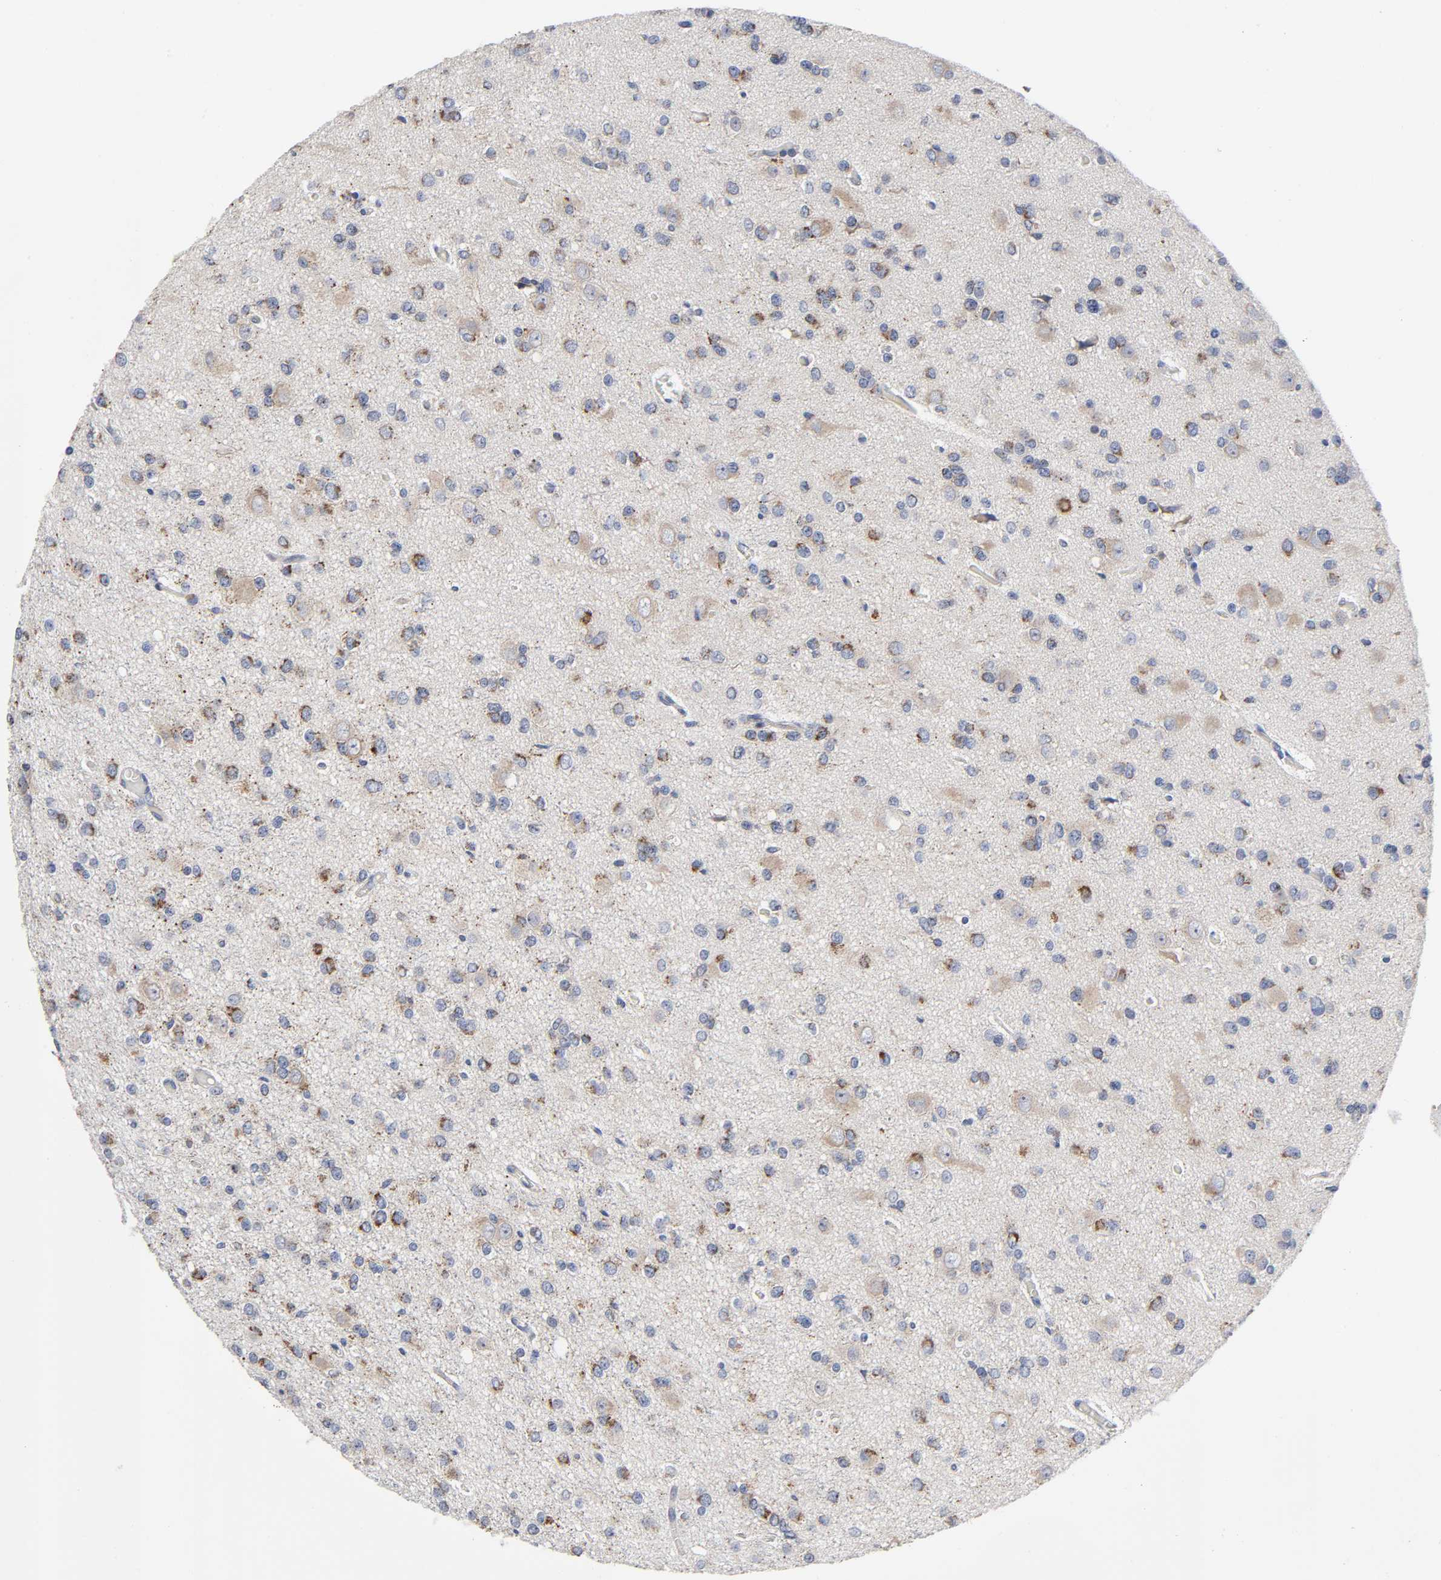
{"staining": {"intensity": "weak", "quantity": "25%-75%", "location": "cytoplasmic/membranous"}, "tissue": "glioma", "cell_type": "Tumor cells", "image_type": "cancer", "snomed": [{"axis": "morphology", "description": "Glioma, malignant, Low grade"}, {"axis": "topography", "description": "Brain"}], "caption": "IHC (DAB) staining of human glioma shows weak cytoplasmic/membranous protein expression in about 25%-75% of tumor cells.", "gene": "AOPEP", "patient": {"sex": "male", "age": 42}}